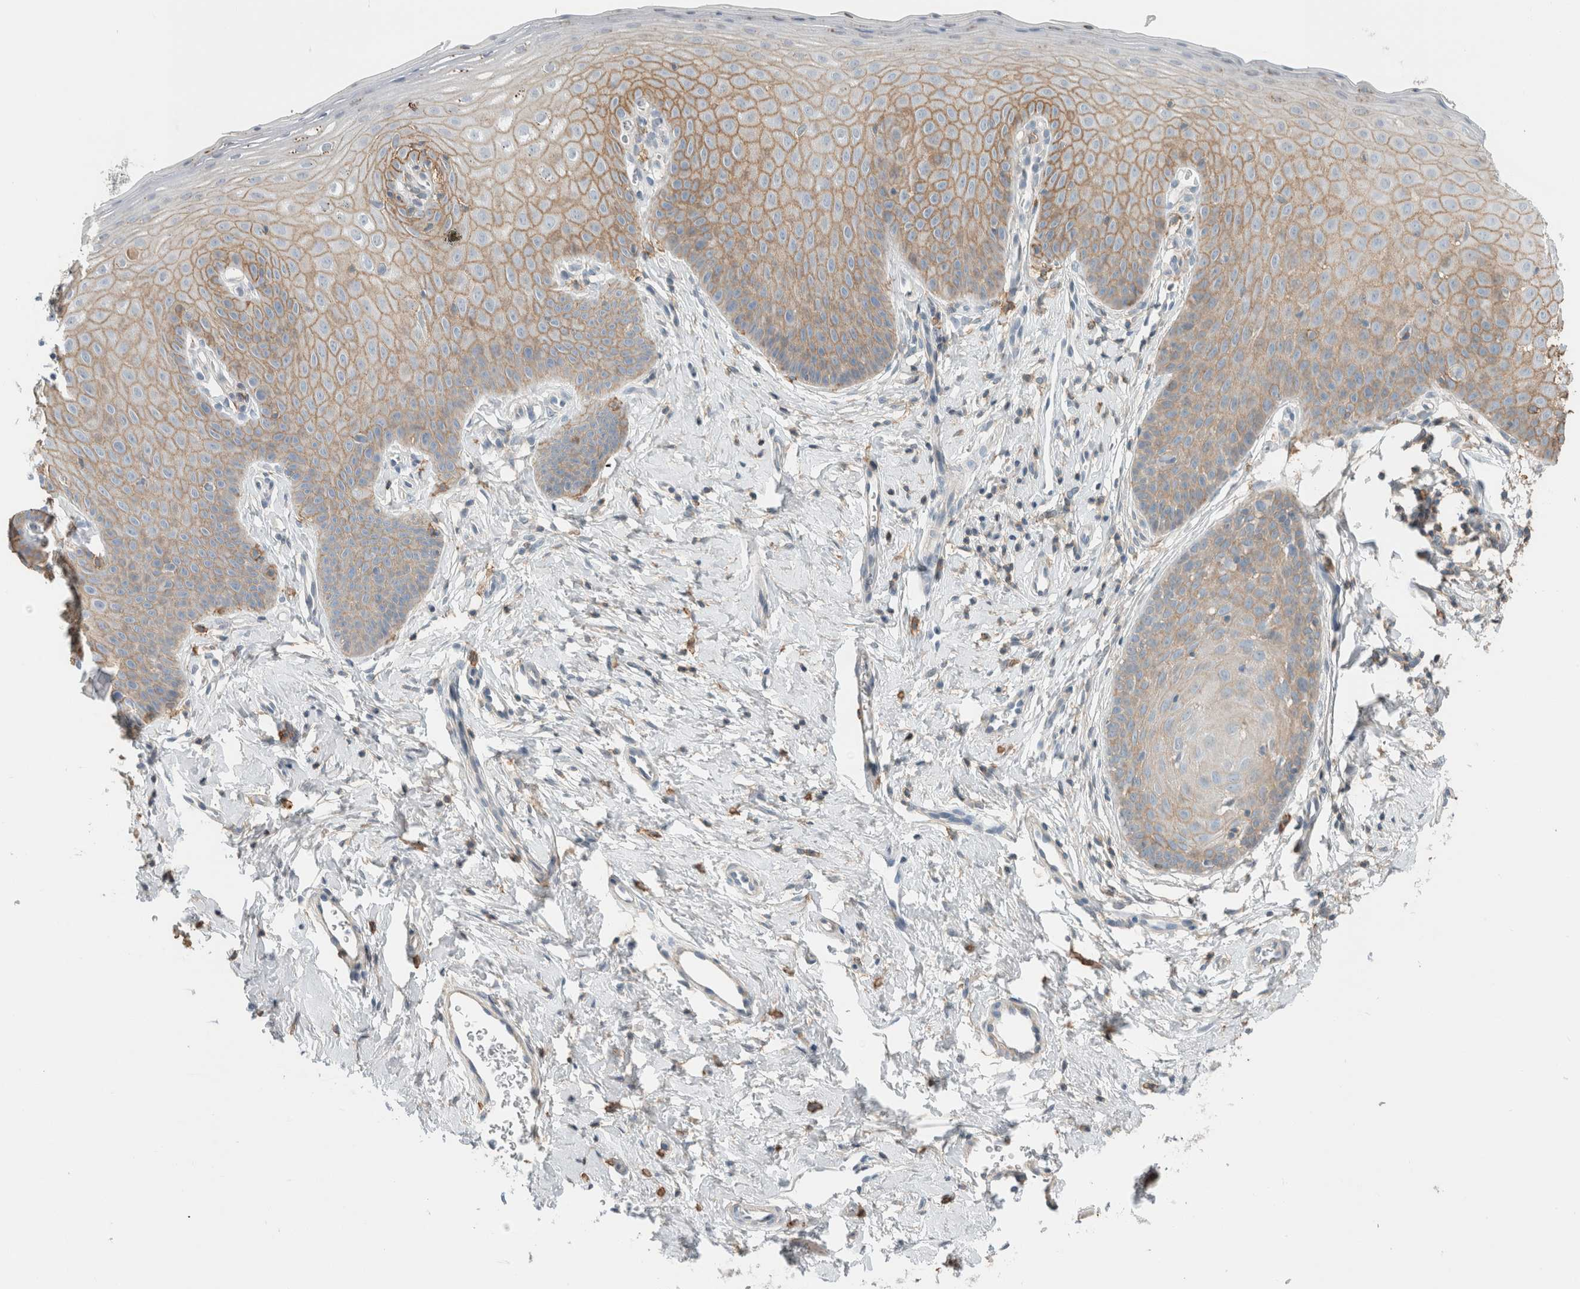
{"staining": {"intensity": "negative", "quantity": "none", "location": "none"}, "tissue": "cervix", "cell_type": "Glandular cells", "image_type": "normal", "snomed": [{"axis": "morphology", "description": "Normal tissue, NOS"}, {"axis": "topography", "description": "Cervix"}], "caption": "There is no significant staining in glandular cells of cervix. Nuclei are stained in blue.", "gene": "ERCC6L2", "patient": {"sex": "female", "age": 36}}